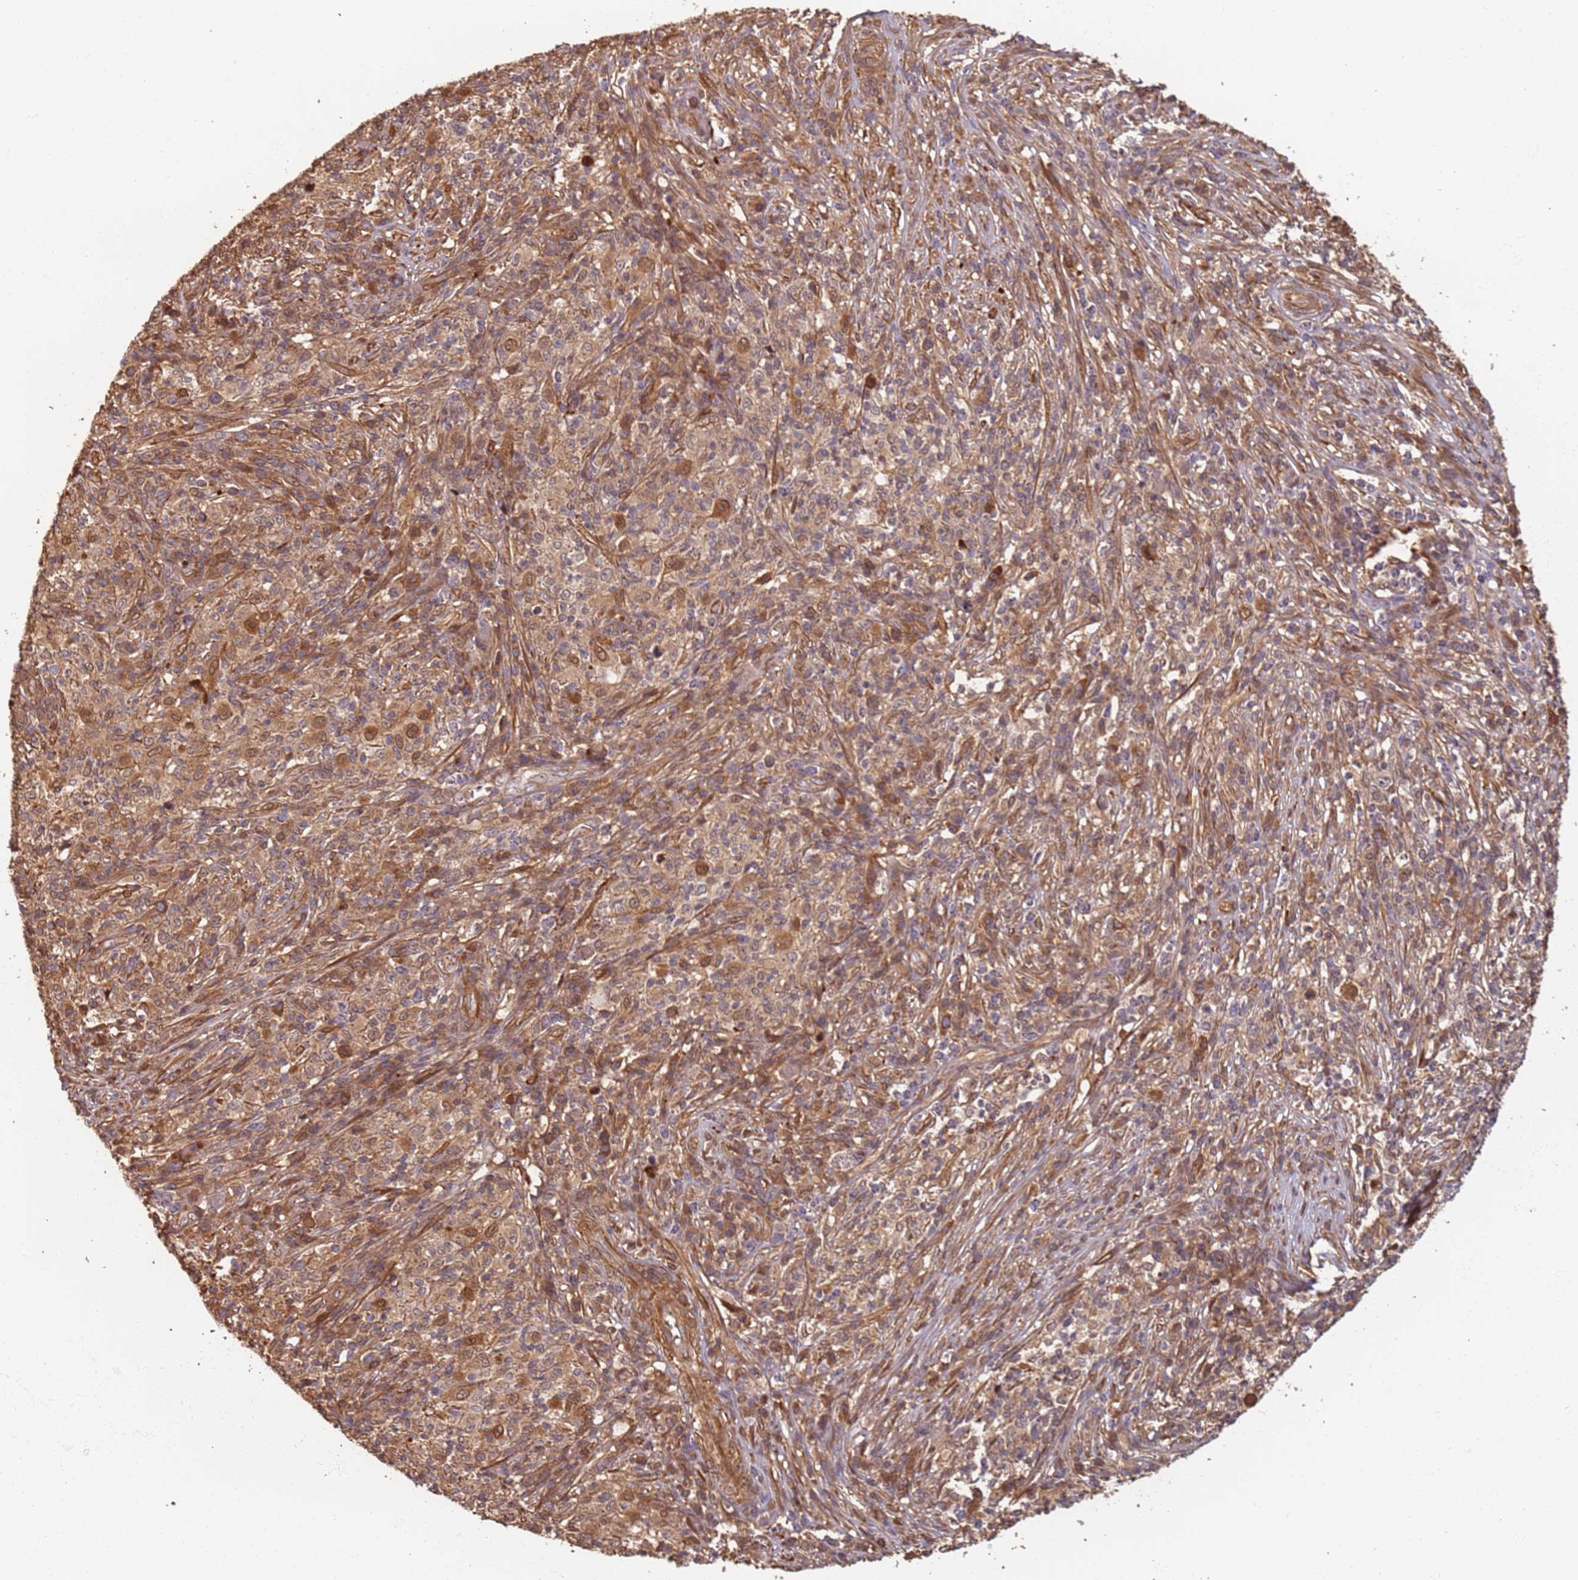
{"staining": {"intensity": "moderate", "quantity": "<25%", "location": "cytoplasmic/membranous,nuclear"}, "tissue": "melanoma", "cell_type": "Tumor cells", "image_type": "cancer", "snomed": [{"axis": "morphology", "description": "Malignant melanoma, NOS"}, {"axis": "topography", "description": "Skin"}], "caption": "Malignant melanoma stained with immunohistochemistry (IHC) exhibits moderate cytoplasmic/membranous and nuclear positivity in approximately <25% of tumor cells.", "gene": "SDCCAG8", "patient": {"sex": "male", "age": 66}}